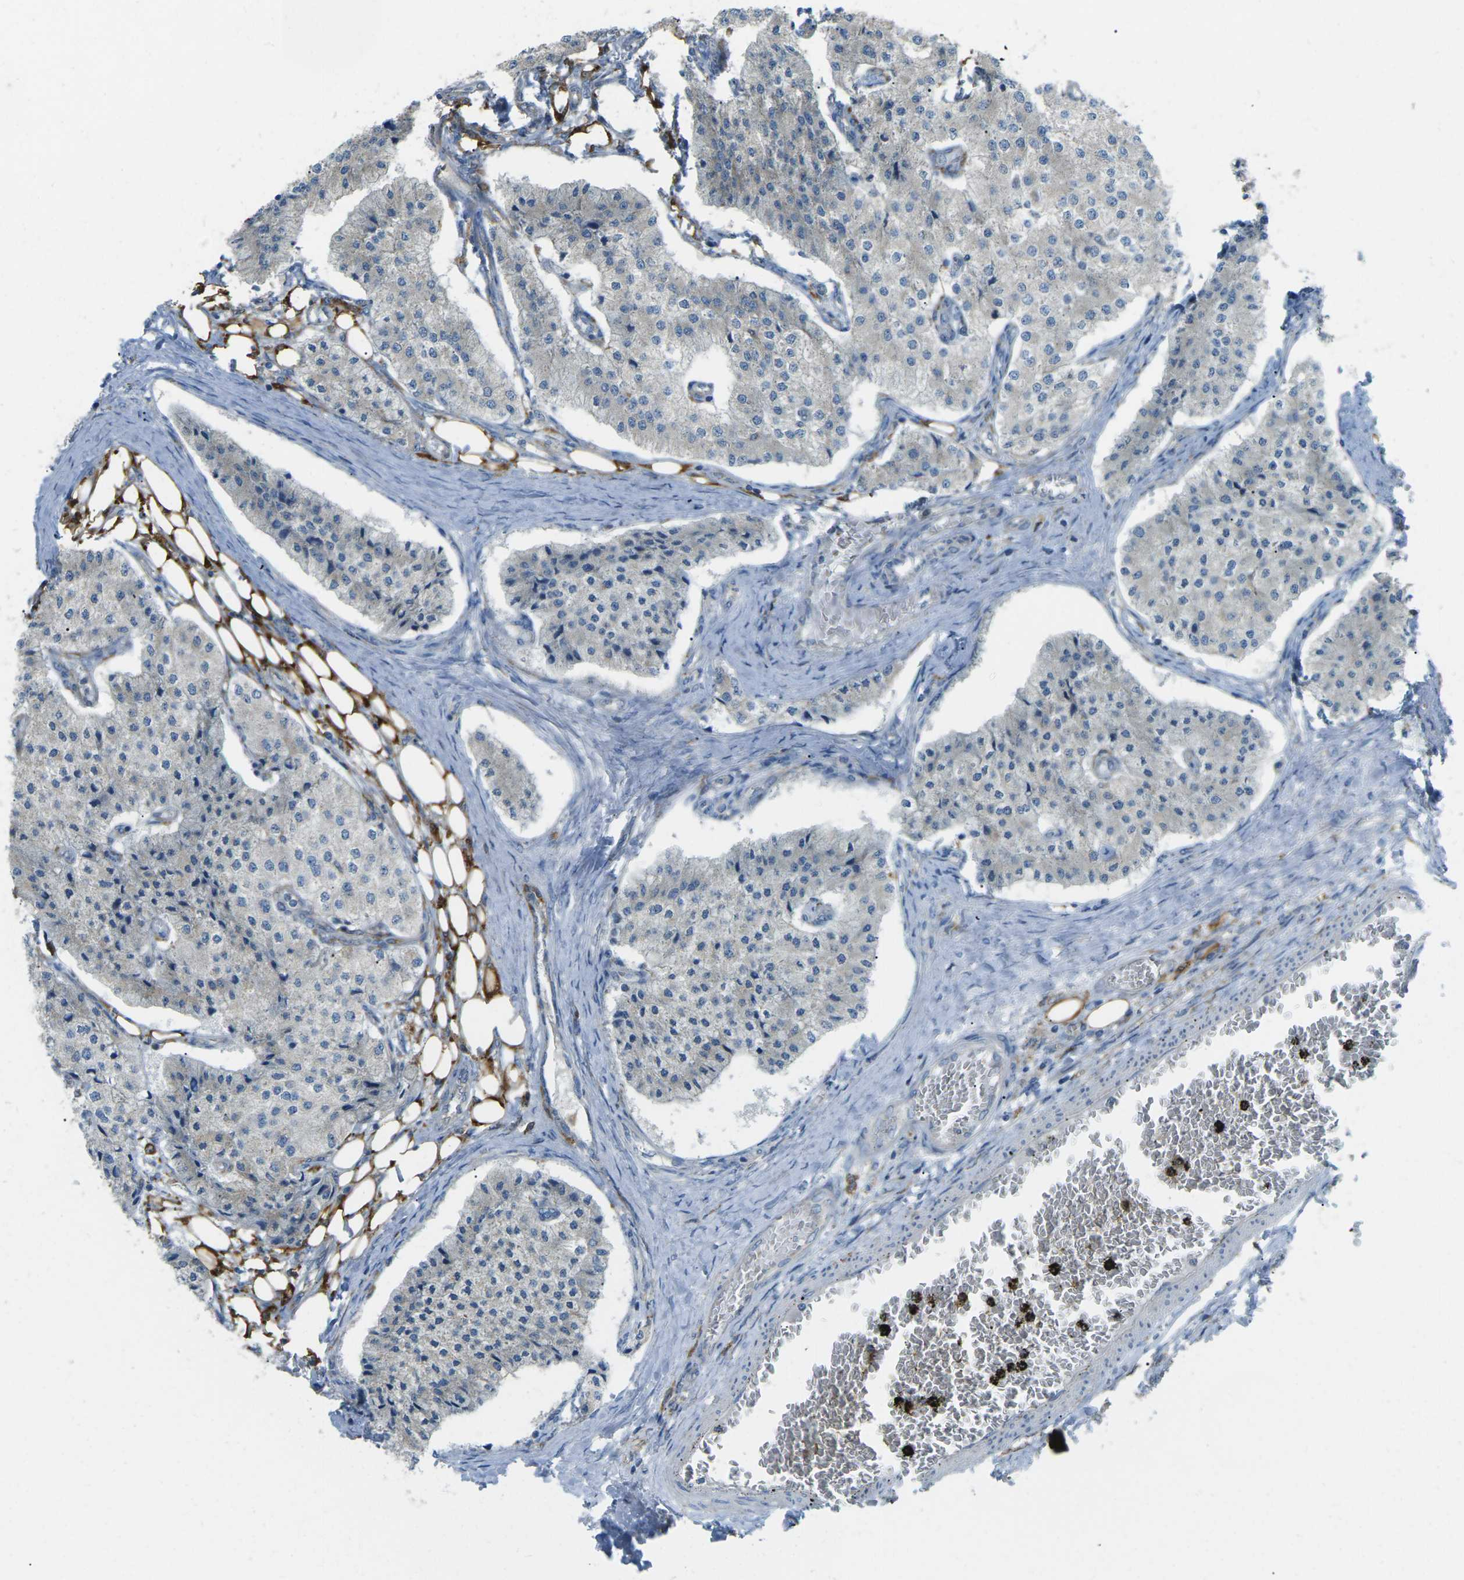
{"staining": {"intensity": "negative", "quantity": "none", "location": "none"}, "tissue": "carcinoid", "cell_type": "Tumor cells", "image_type": "cancer", "snomed": [{"axis": "morphology", "description": "Carcinoid, malignant, NOS"}, {"axis": "topography", "description": "Colon"}], "caption": "An immunohistochemistry (IHC) histopathology image of carcinoid (malignant) is shown. There is no staining in tumor cells of carcinoid (malignant).", "gene": "MYLK4", "patient": {"sex": "female", "age": 52}}